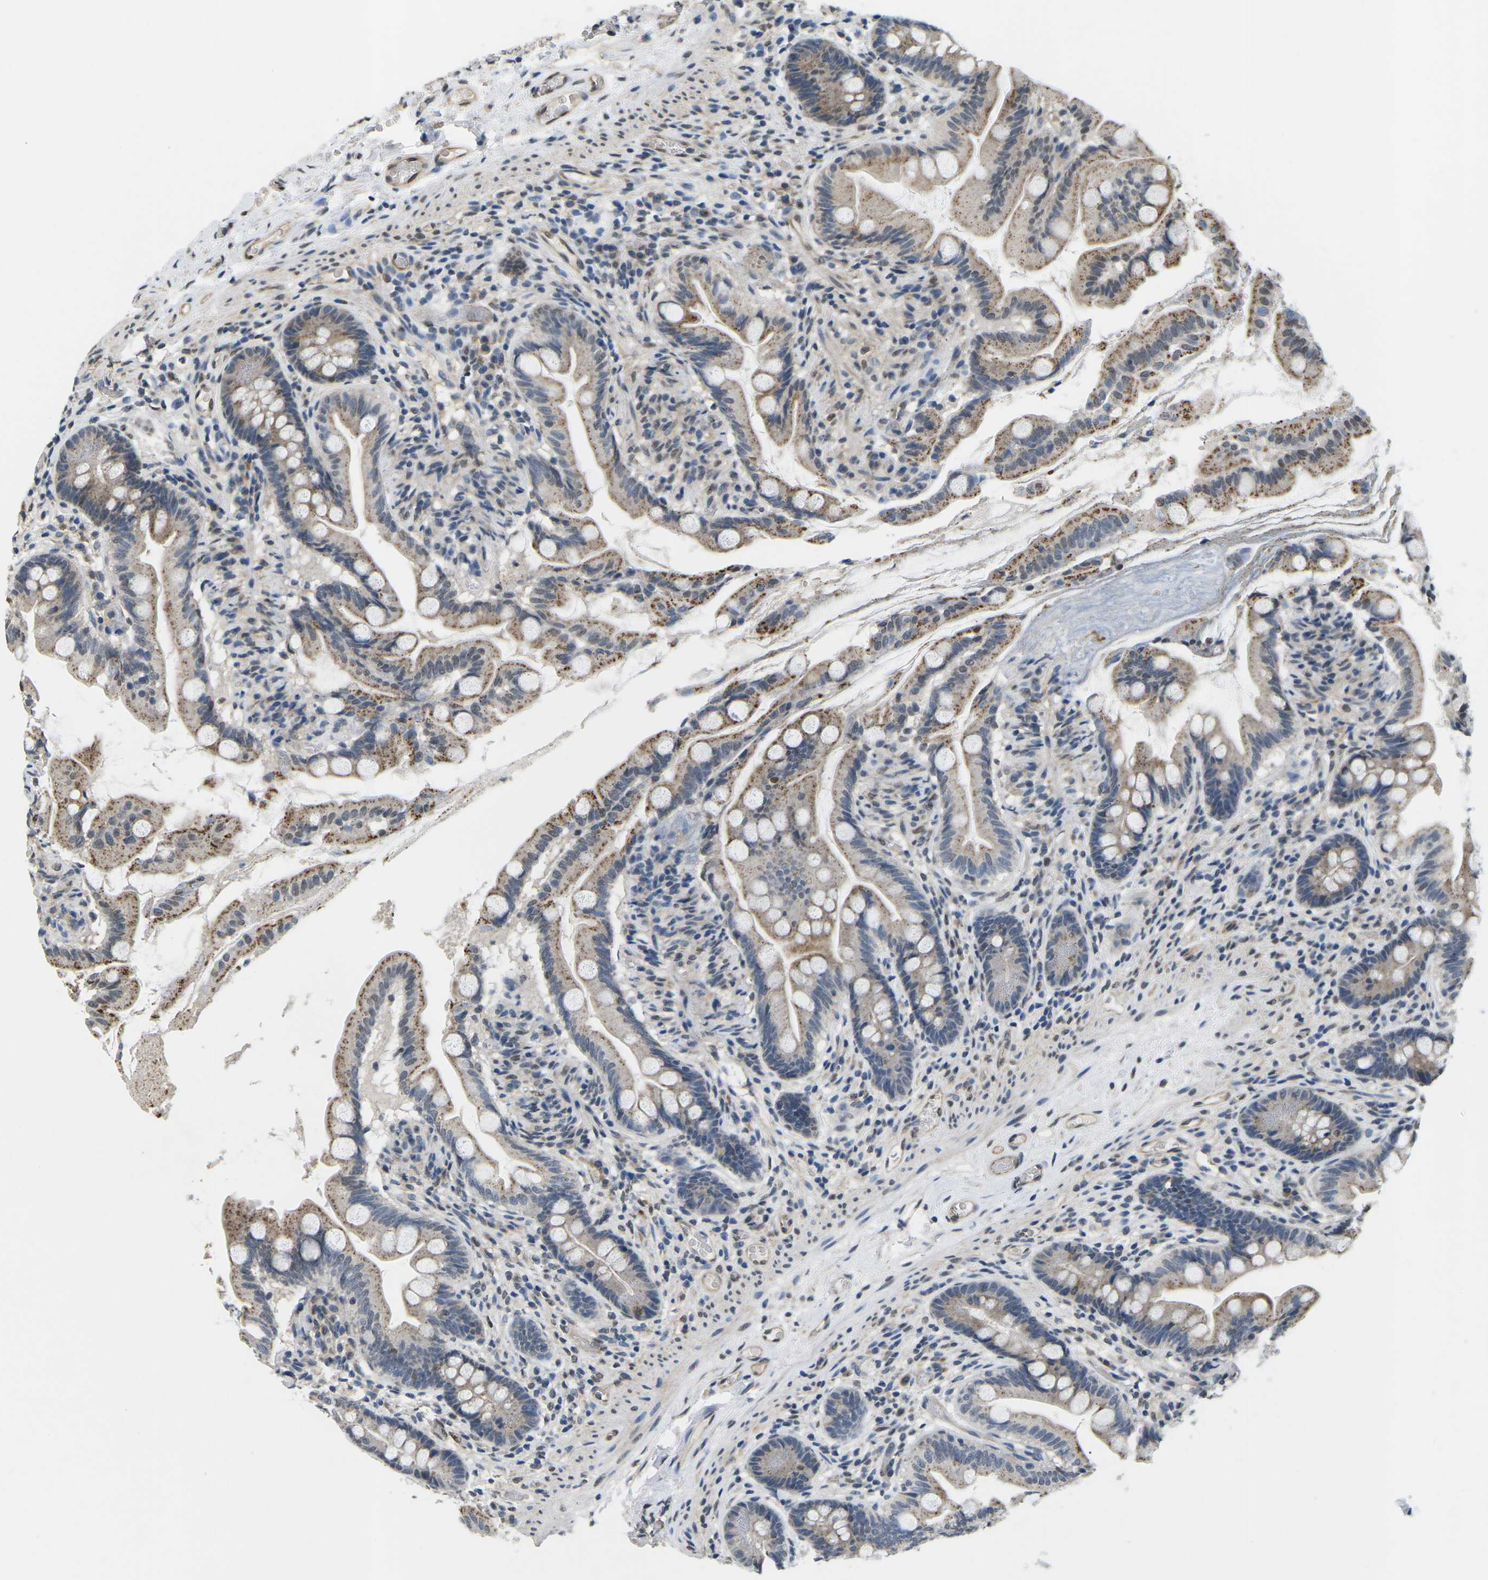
{"staining": {"intensity": "moderate", "quantity": ">75%", "location": "cytoplasmic/membranous"}, "tissue": "small intestine", "cell_type": "Glandular cells", "image_type": "normal", "snomed": [{"axis": "morphology", "description": "Normal tissue, NOS"}, {"axis": "topography", "description": "Small intestine"}], "caption": "Protein analysis of benign small intestine exhibits moderate cytoplasmic/membranous staining in approximately >75% of glandular cells. The staining is performed using DAB (3,3'-diaminobenzidine) brown chromogen to label protein expression. The nuclei are counter-stained blue using hematoxylin.", "gene": "ERBB4", "patient": {"sex": "female", "age": 56}}